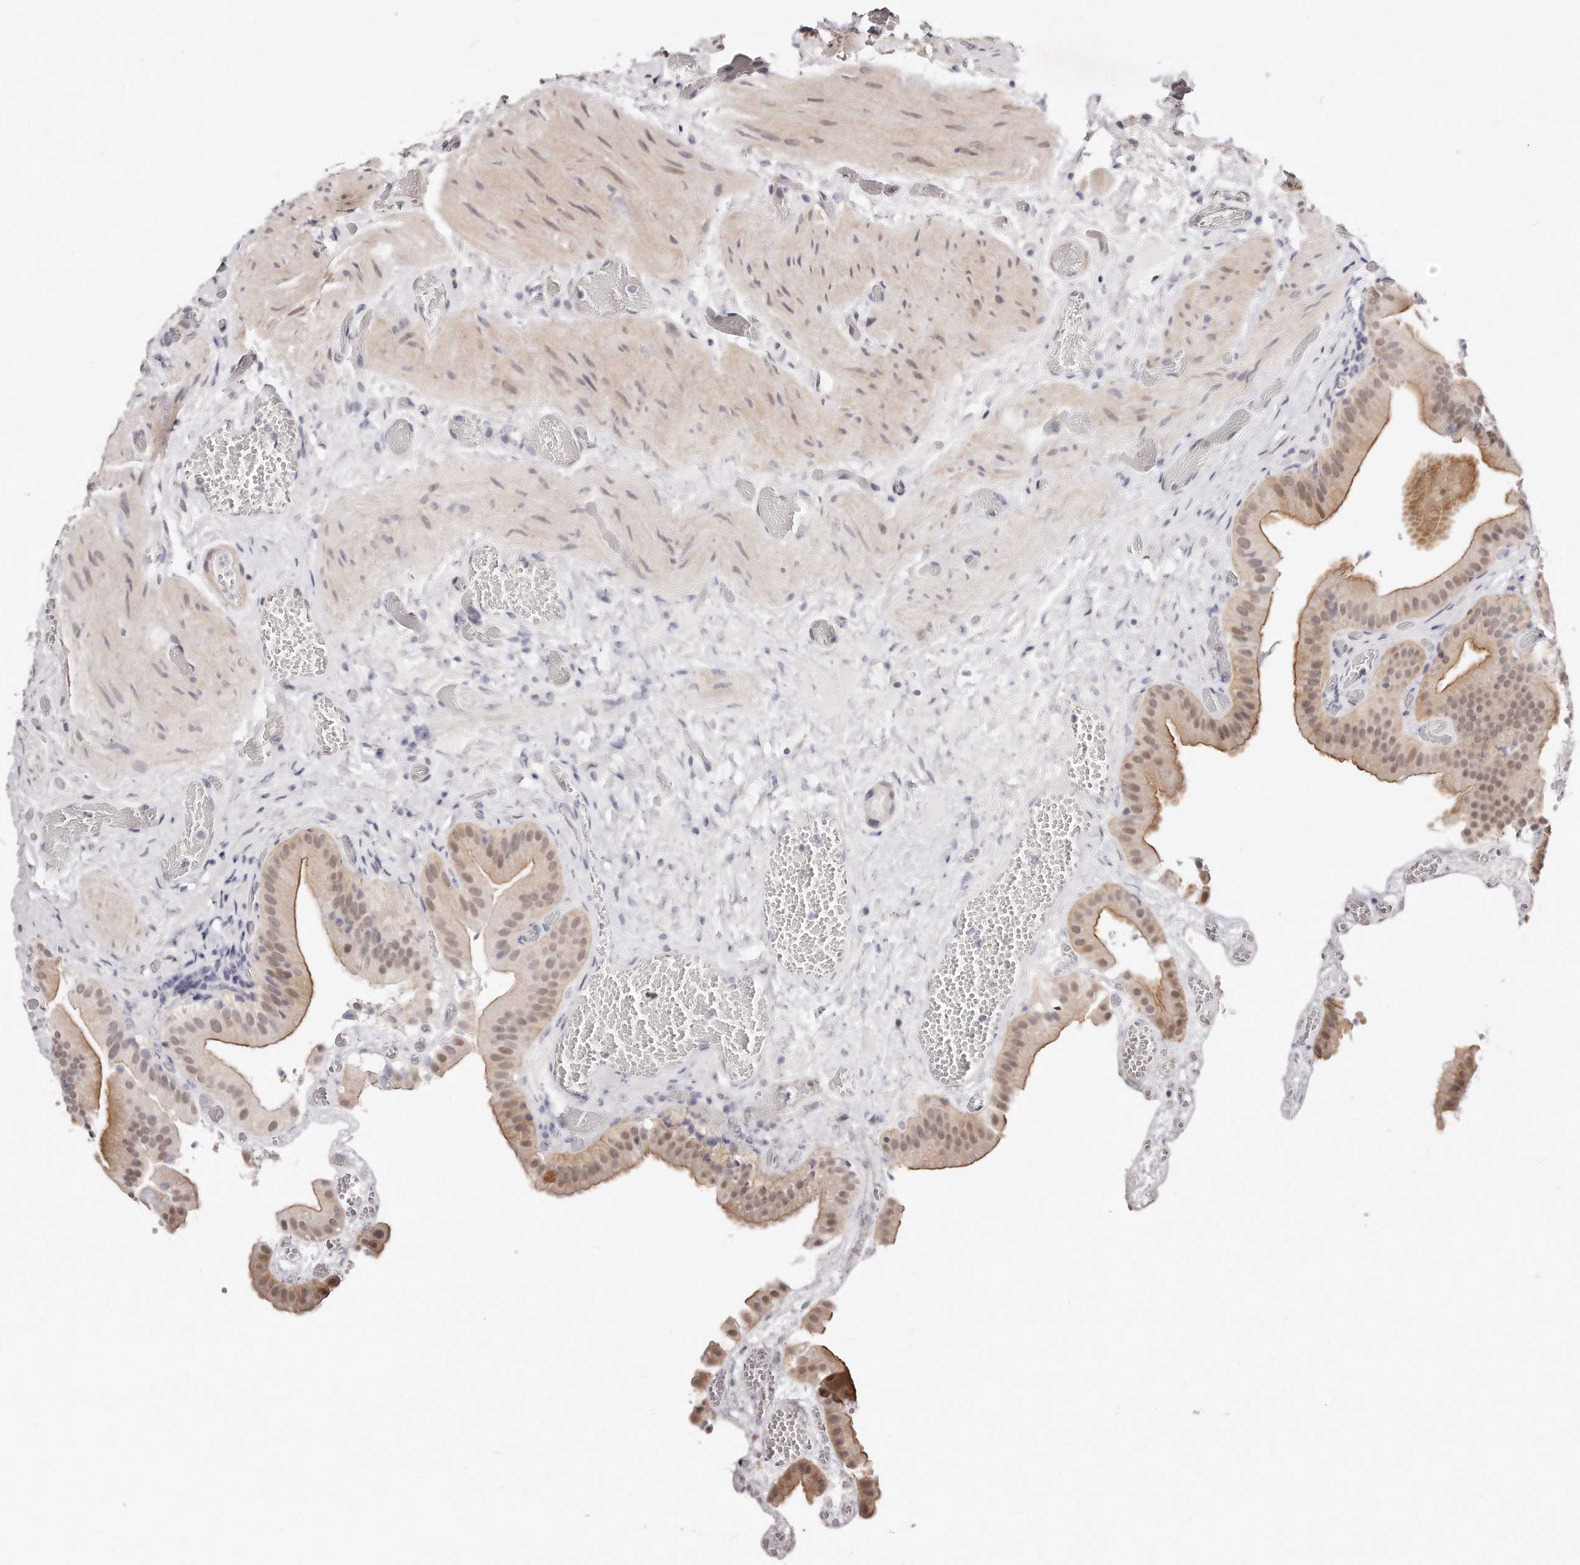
{"staining": {"intensity": "moderate", "quantity": "<25%", "location": "cytoplasmic/membranous,nuclear"}, "tissue": "gallbladder", "cell_type": "Glandular cells", "image_type": "normal", "snomed": [{"axis": "morphology", "description": "Normal tissue, NOS"}, {"axis": "topography", "description": "Gallbladder"}], "caption": "IHC histopathology image of unremarkable gallbladder: human gallbladder stained using IHC displays low levels of moderate protein expression localized specifically in the cytoplasmic/membranous,nuclear of glandular cells, appearing as a cytoplasmic/membranous,nuclear brown color.", "gene": "CASZ1", "patient": {"sex": "female", "age": 64}}